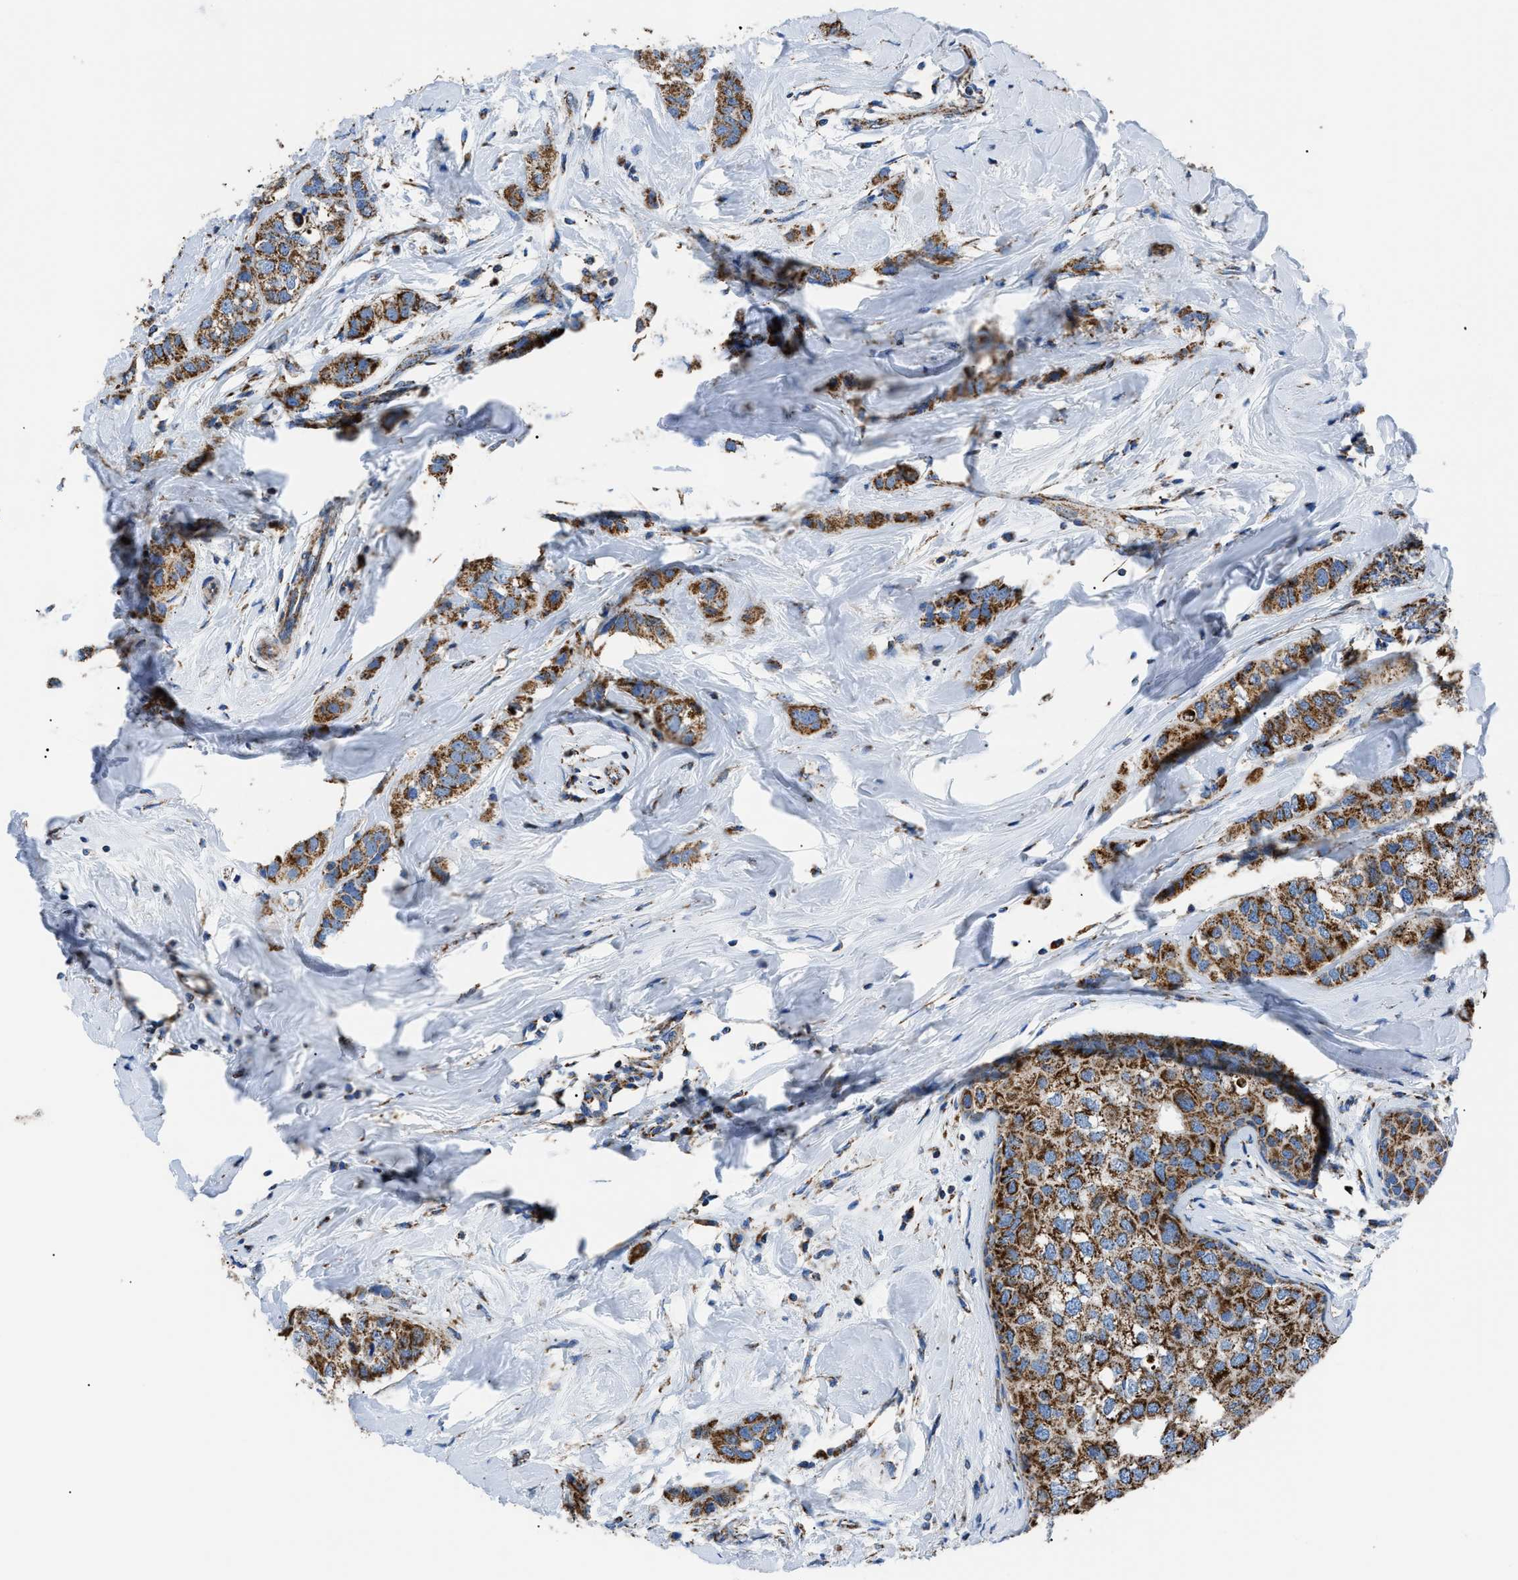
{"staining": {"intensity": "moderate", "quantity": ">75%", "location": "cytoplasmic/membranous"}, "tissue": "breast cancer", "cell_type": "Tumor cells", "image_type": "cancer", "snomed": [{"axis": "morphology", "description": "Duct carcinoma"}, {"axis": "topography", "description": "Breast"}], "caption": "Breast cancer was stained to show a protein in brown. There is medium levels of moderate cytoplasmic/membranous positivity in approximately >75% of tumor cells.", "gene": "PHB2", "patient": {"sex": "female", "age": 50}}